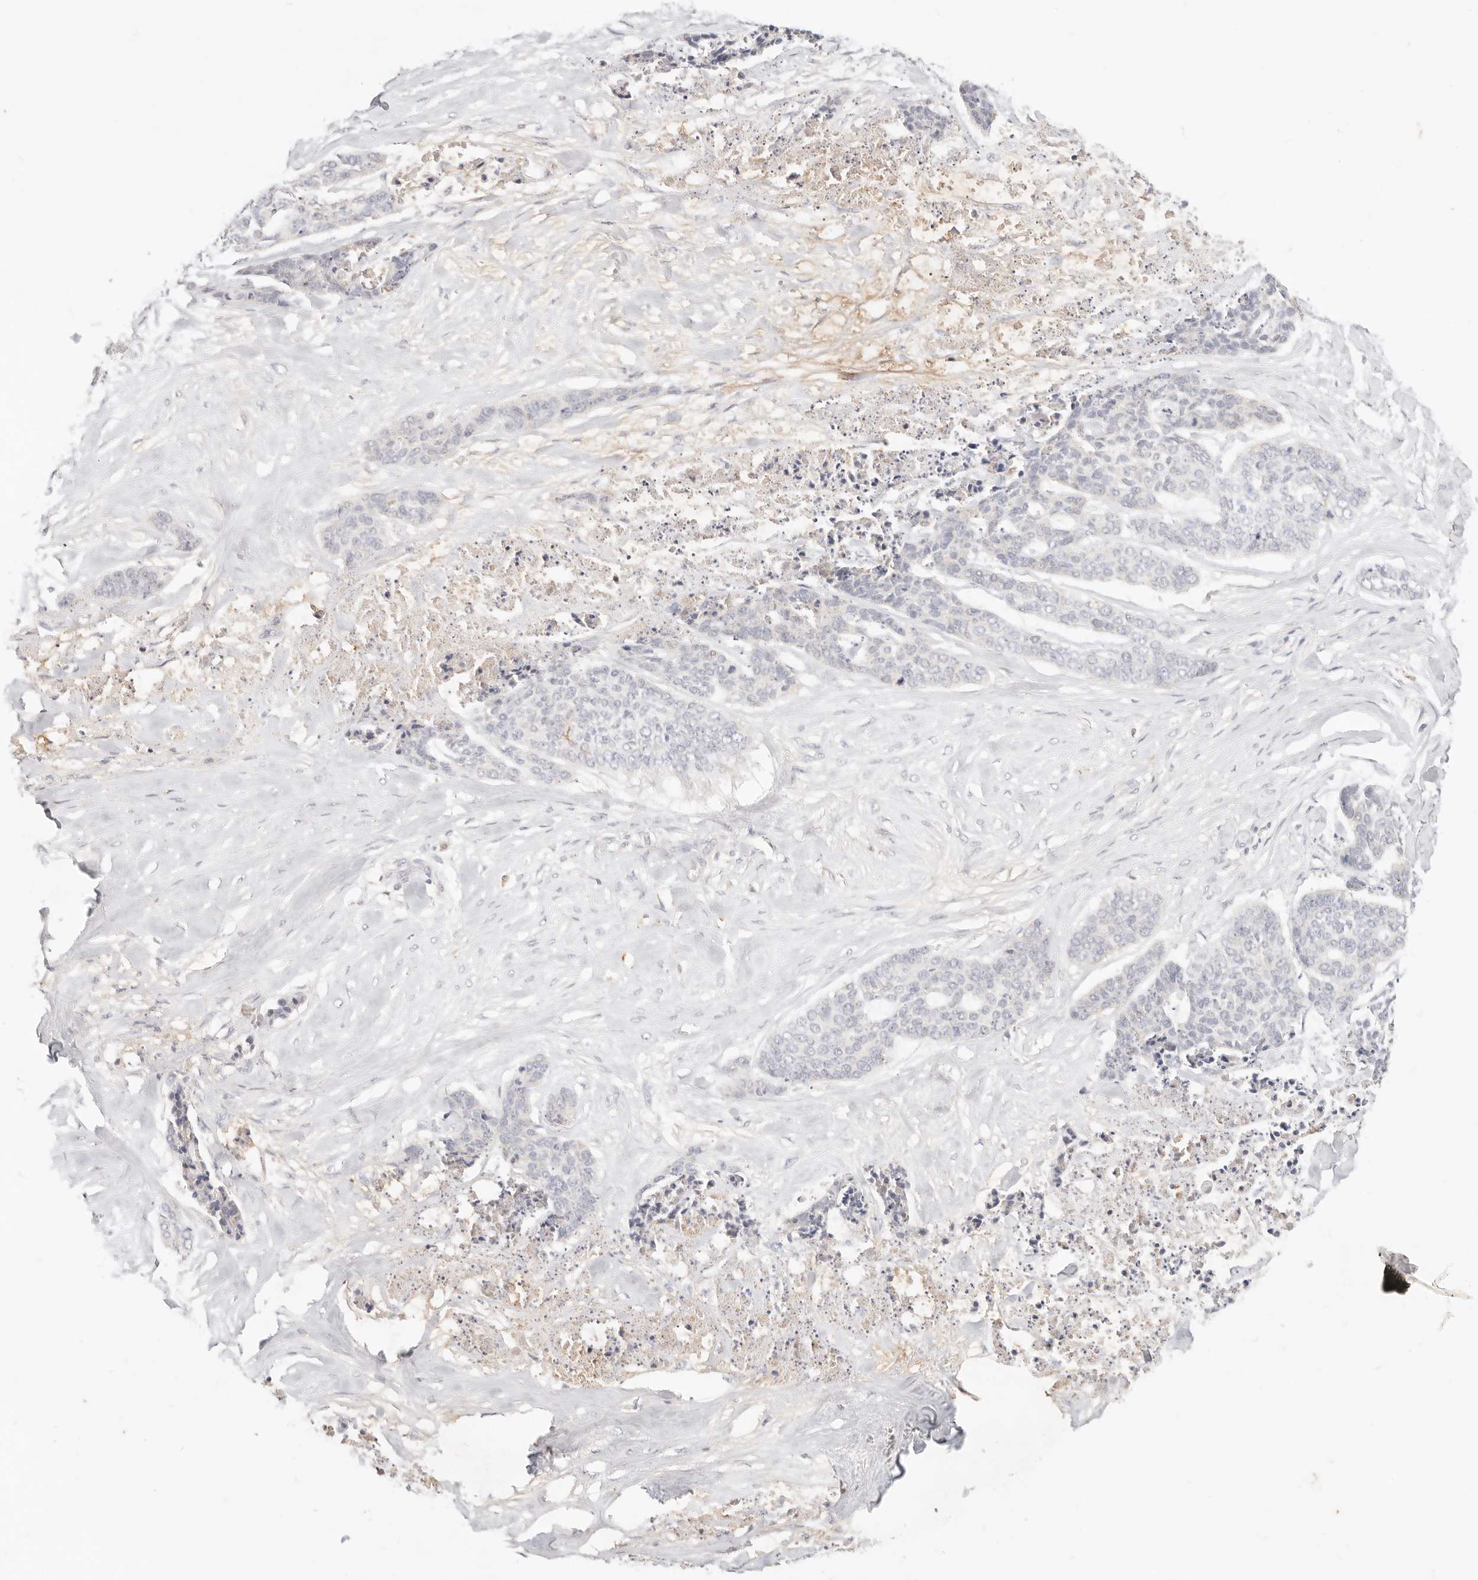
{"staining": {"intensity": "negative", "quantity": "none", "location": "none"}, "tissue": "skin cancer", "cell_type": "Tumor cells", "image_type": "cancer", "snomed": [{"axis": "morphology", "description": "Basal cell carcinoma"}, {"axis": "topography", "description": "Skin"}], "caption": "This photomicrograph is of skin cancer (basal cell carcinoma) stained with immunohistochemistry to label a protein in brown with the nuclei are counter-stained blue. There is no staining in tumor cells.", "gene": "HK2", "patient": {"sex": "female", "age": 64}}